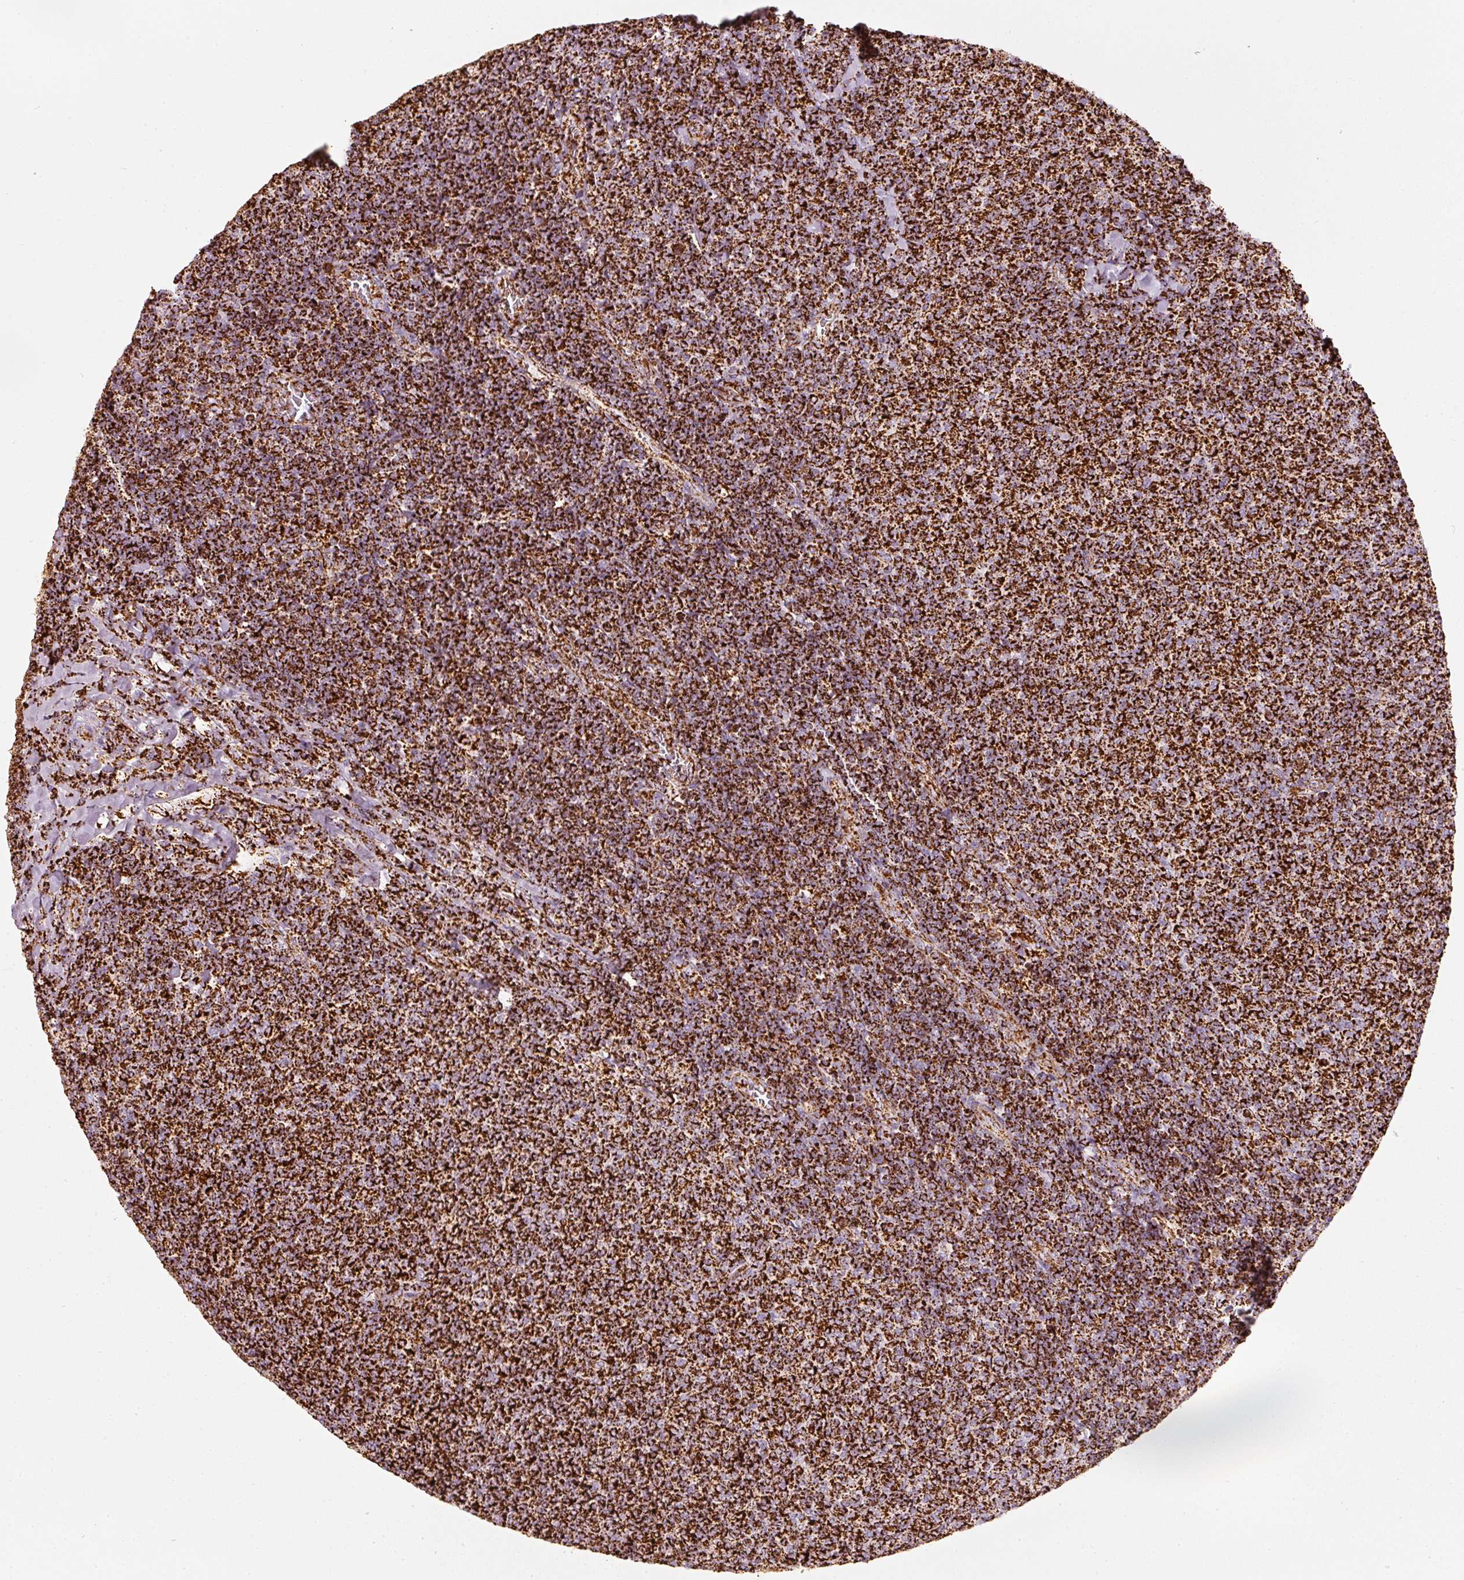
{"staining": {"intensity": "strong", "quantity": ">75%", "location": "cytoplasmic/membranous"}, "tissue": "lymphoma", "cell_type": "Tumor cells", "image_type": "cancer", "snomed": [{"axis": "morphology", "description": "Malignant lymphoma, non-Hodgkin's type, Low grade"}, {"axis": "topography", "description": "Lymph node"}], "caption": "IHC image of neoplastic tissue: low-grade malignant lymphoma, non-Hodgkin's type stained using immunohistochemistry exhibits high levels of strong protein expression localized specifically in the cytoplasmic/membranous of tumor cells, appearing as a cytoplasmic/membranous brown color.", "gene": "MT-CO2", "patient": {"sex": "male", "age": 52}}